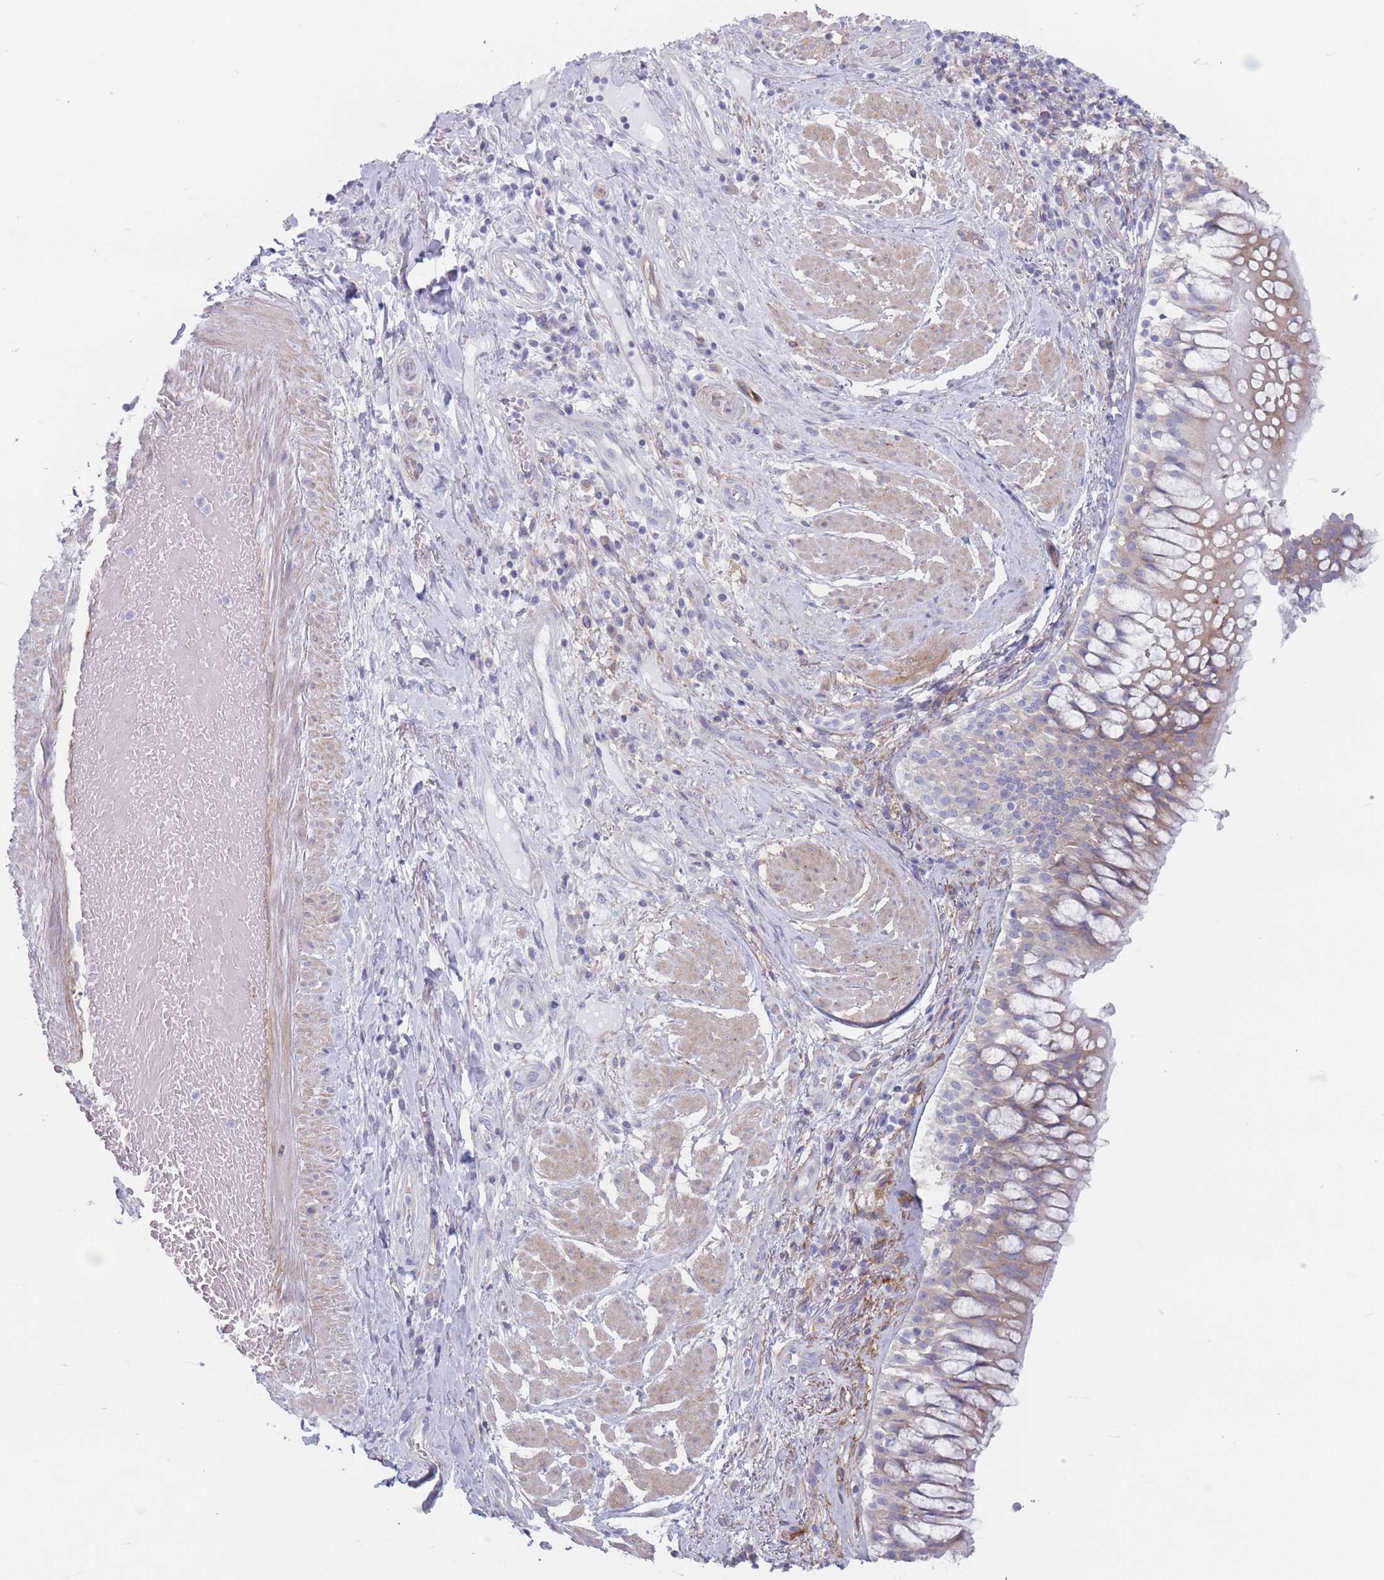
{"staining": {"intensity": "negative", "quantity": "none", "location": "none"}, "tissue": "adipose tissue", "cell_type": "Adipocytes", "image_type": "normal", "snomed": [{"axis": "morphology", "description": "Normal tissue, NOS"}, {"axis": "morphology", "description": "Squamous cell carcinoma, NOS"}, {"axis": "topography", "description": "Bronchus"}, {"axis": "topography", "description": "Lung"}], "caption": "Image shows no significant protein staining in adipocytes of benign adipose tissue. (Brightfield microscopy of DAB (3,3'-diaminobenzidine) immunohistochemistry at high magnification).", "gene": "PLPP1", "patient": {"sex": "male", "age": 64}}